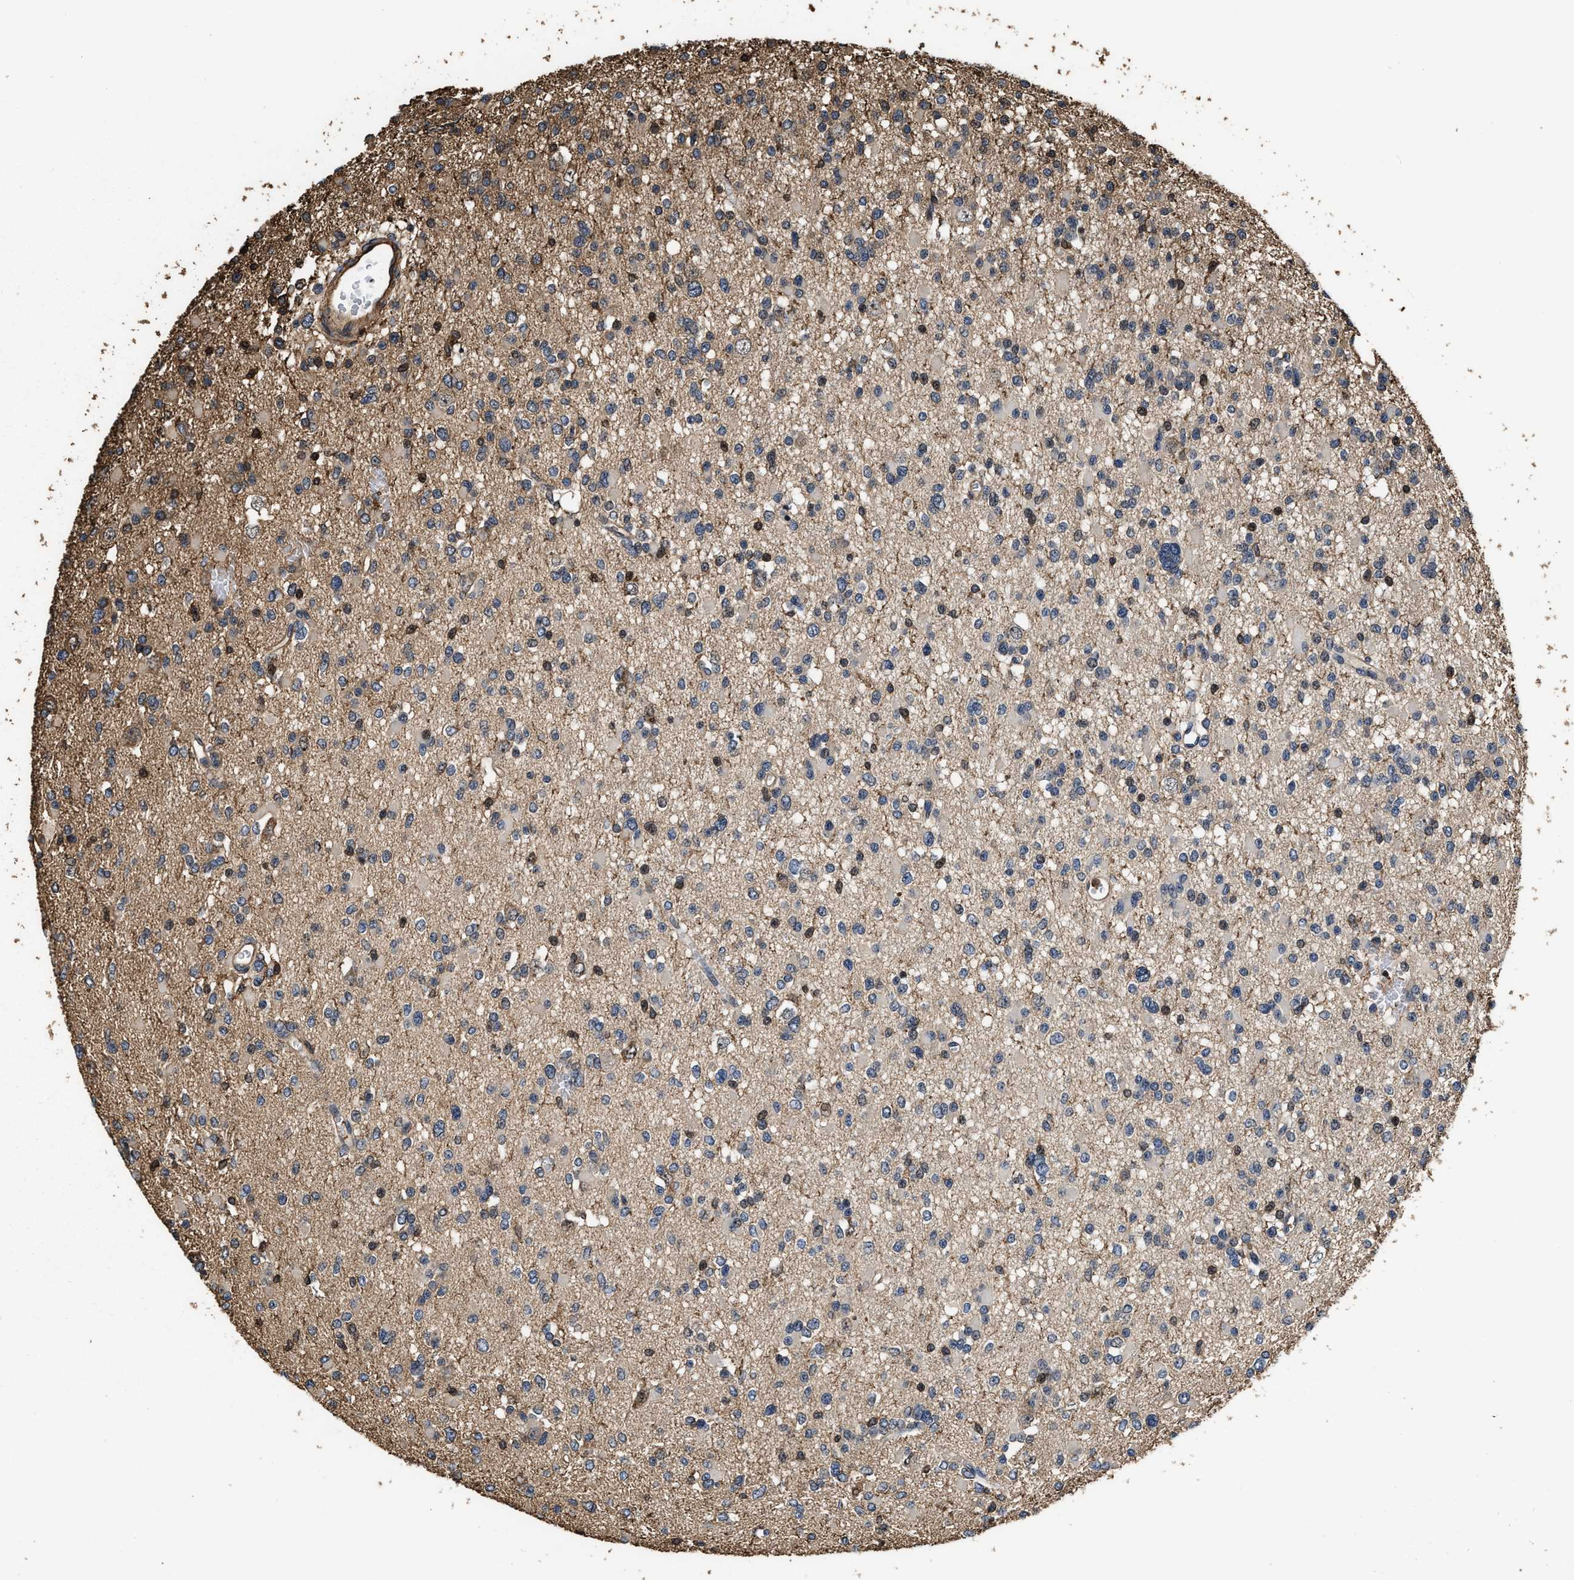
{"staining": {"intensity": "weak", "quantity": "25%-75%", "location": "cytoplasmic/membranous"}, "tissue": "glioma", "cell_type": "Tumor cells", "image_type": "cancer", "snomed": [{"axis": "morphology", "description": "Glioma, malignant, Low grade"}, {"axis": "topography", "description": "Brain"}], "caption": "Protein expression analysis of glioma shows weak cytoplasmic/membranous positivity in approximately 25%-75% of tumor cells.", "gene": "KBTBD2", "patient": {"sex": "female", "age": 22}}